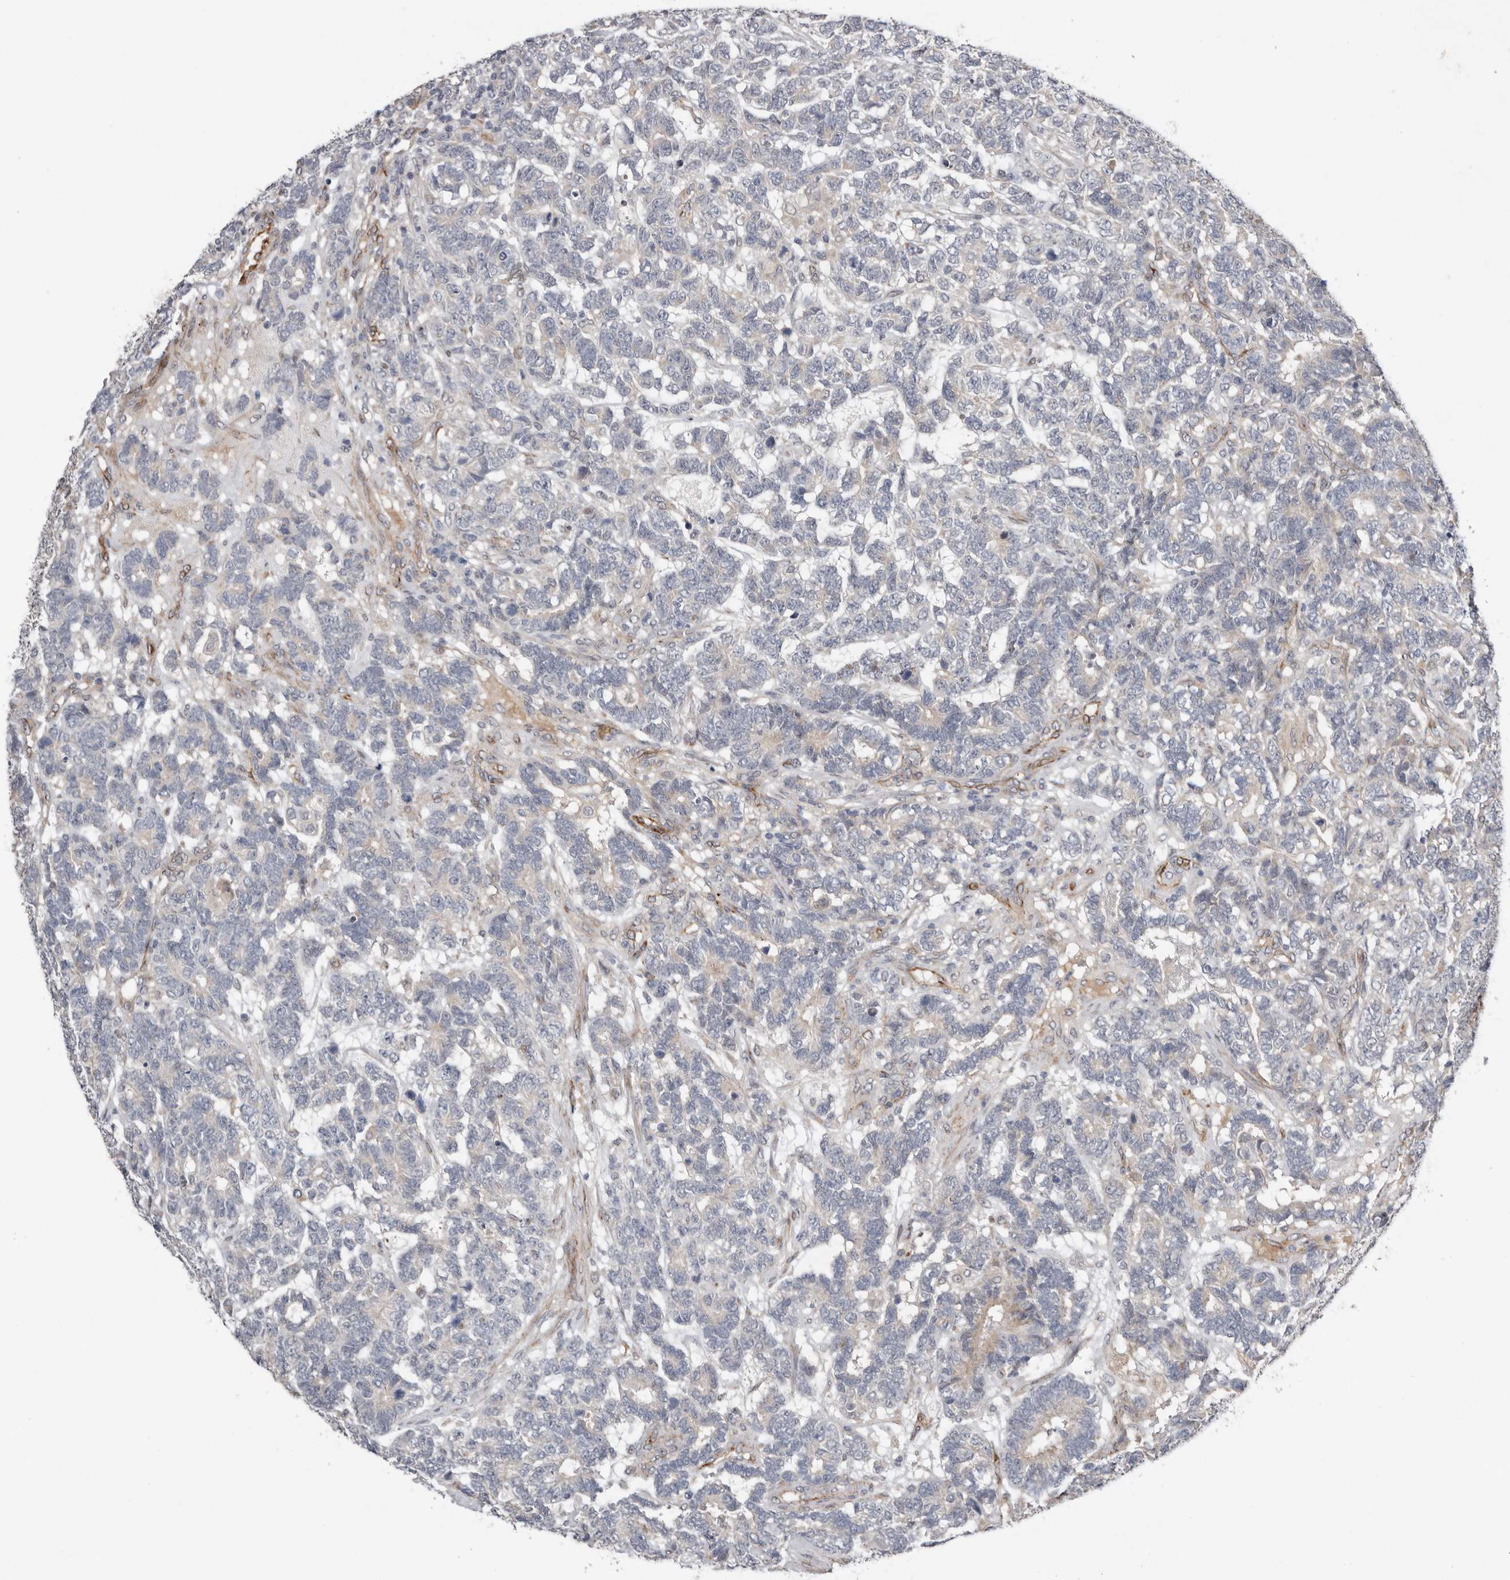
{"staining": {"intensity": "negative", "quantity": "none", "location": "none"}, "tissue": "testis cancer", "cell_type": "Tumor cells", "image_type": "cancer", "snomed": [{"axis": "morphology", "description": "Carcinoma, Embryonal, NOS"}, {"axis": "topography", "description": "Testis"}], "caption": "A photomicrograph of human embryonal carcinoma (testis) is negative for staining in tumor cells.", "gene": "RANBP17", "patient": {"sex": "male", "age": 26}}